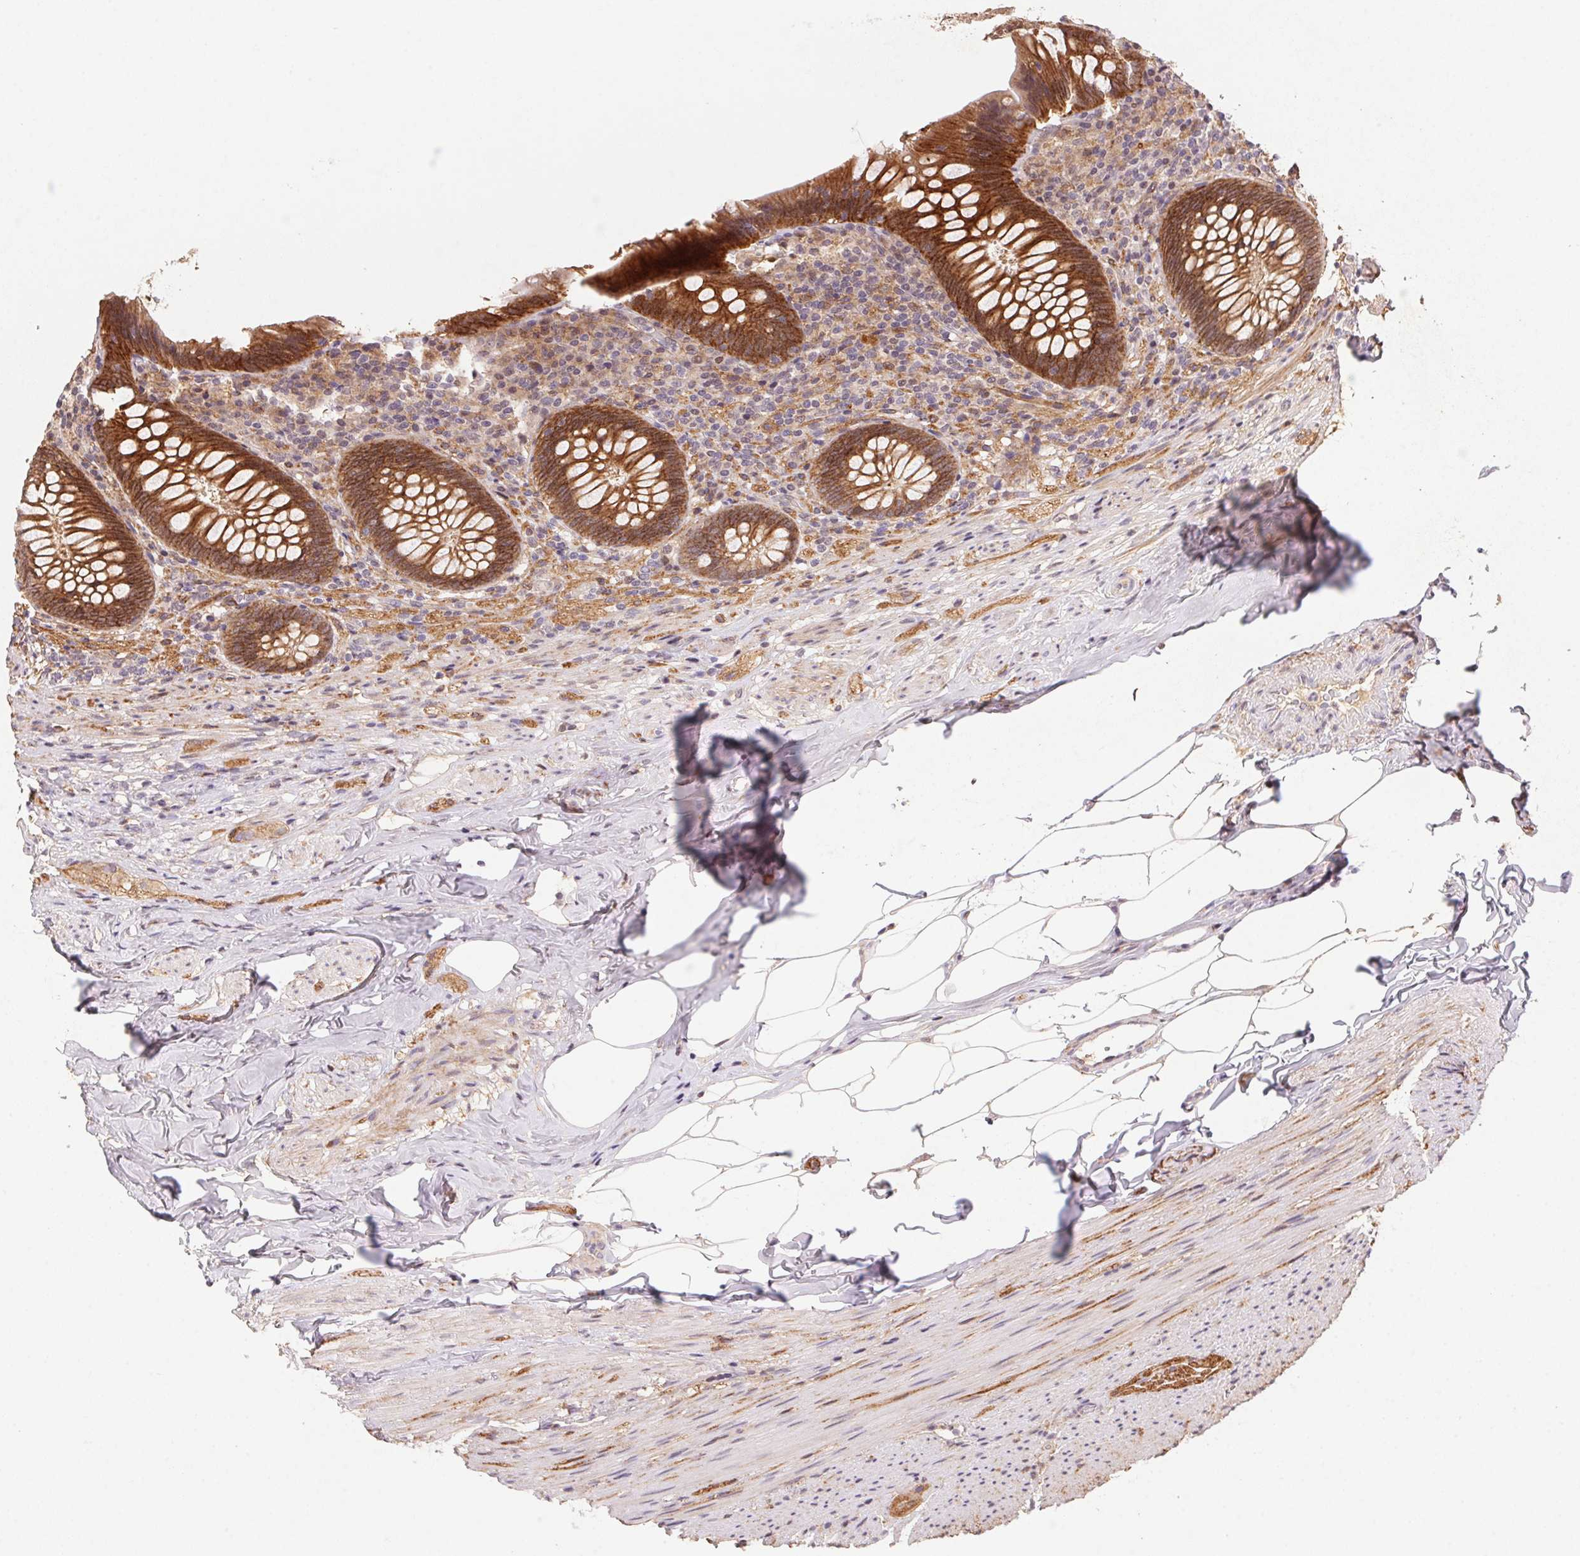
{"staining": {"intensity": "moderate", "quantity": ">75%", "location": "cytoplasmic/membranous"}, "tissue": "appendix", "cell_type": "Glandular cells", "image_type": "normal", "snomed": [{"axis": "morphology", "description": "Normal tissue, NOS"}, {"axis": "topography", "description": "Appendix"}], "caption": "Appendix was stained to show a protein in brown. There is medium levels of moderate cytoplasmic/membranous expression in approximately >75% of glandular cells. The protein is shown in brown color, while the nuclei are stained blue.", "gene": "SLC52A2", "patient": {"sex": "male", "age": 47}}